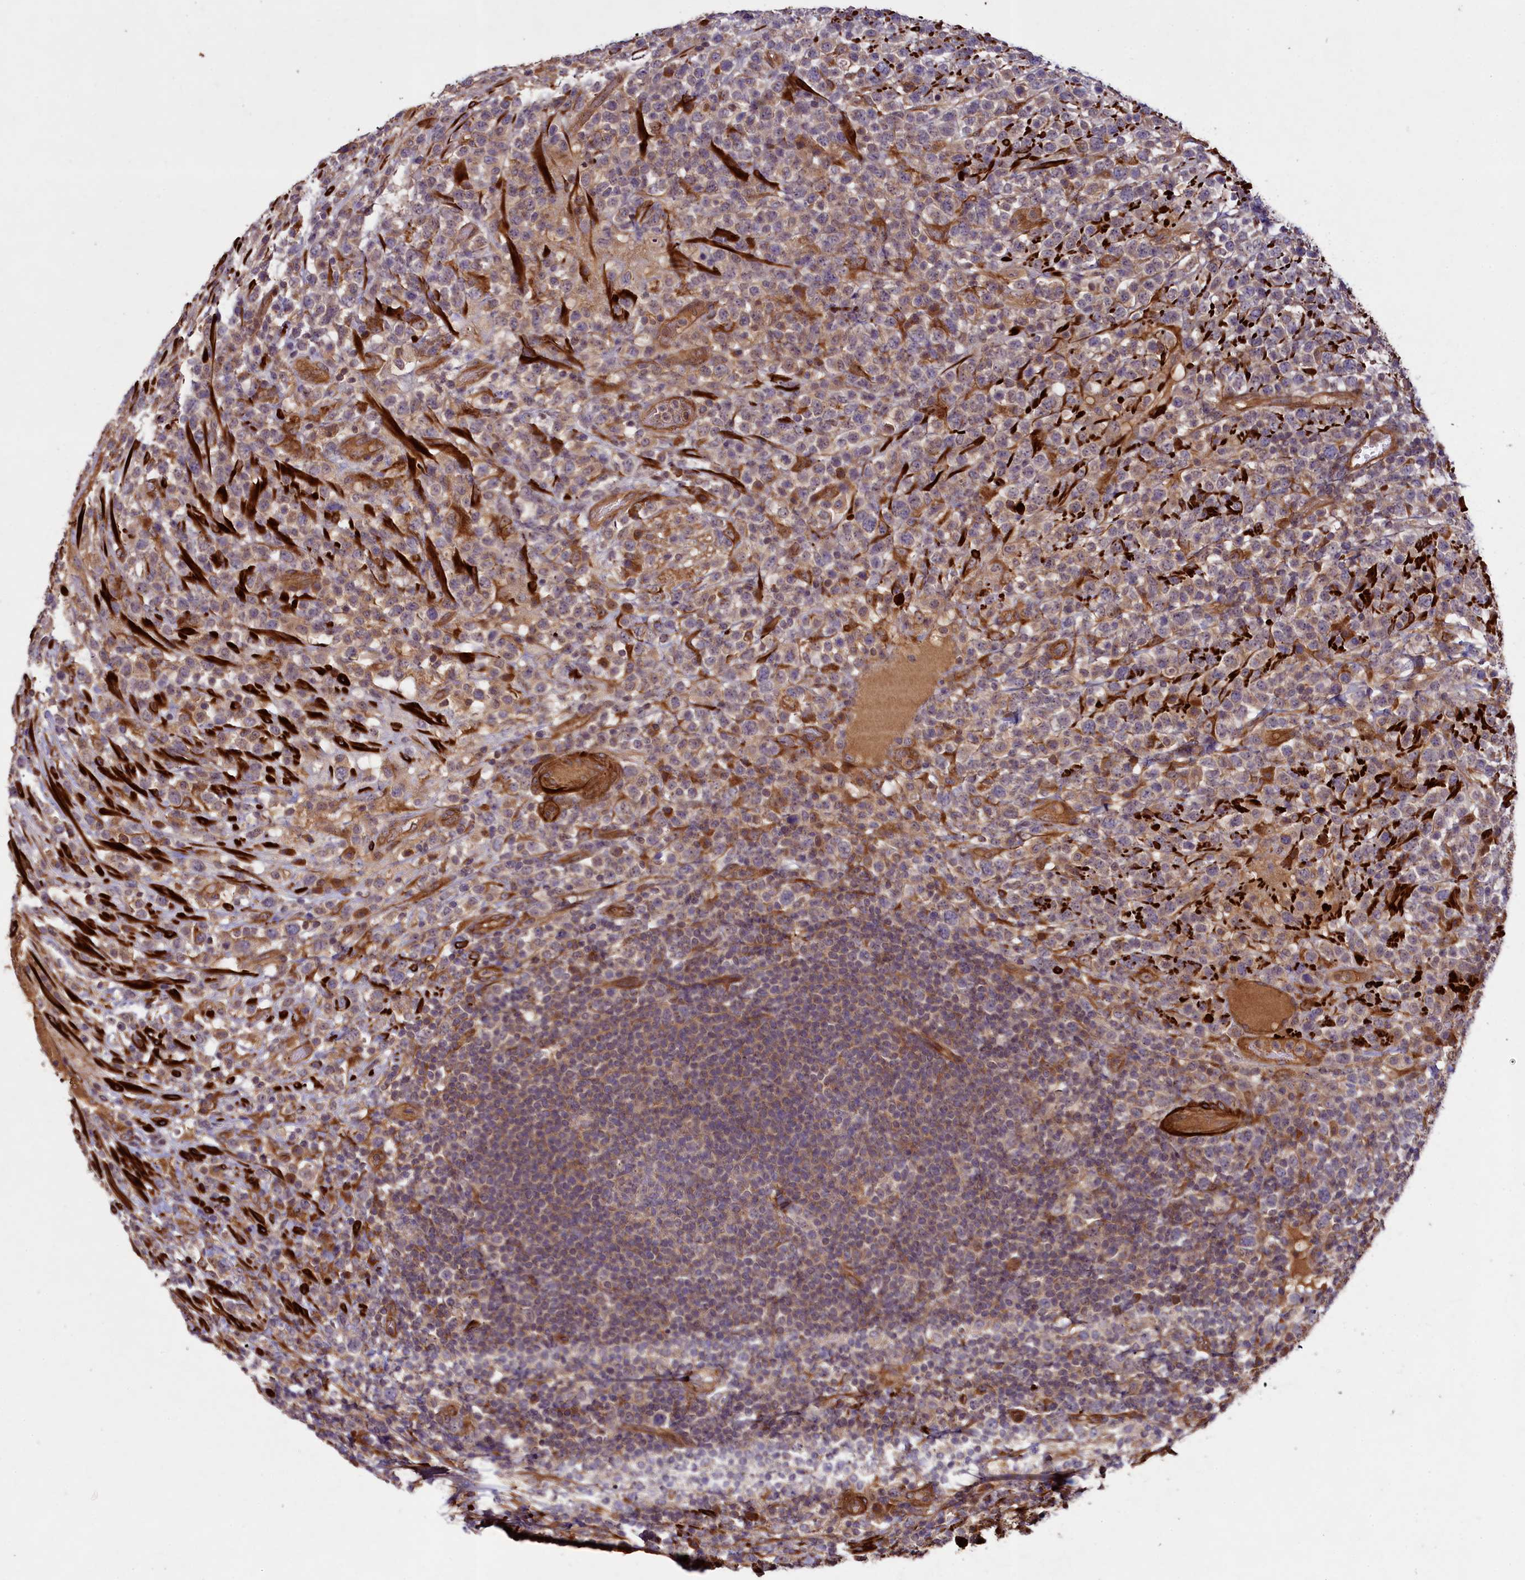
{"staining": {"intensity": "weak", "quantity": "<25%", "location": "cytoplasmic/membranous"}, "tissue": "lymphoma", "cell_type": "Tumor cells", "image_type": "cancer", "snomed": [{"axis": "morphology", "description": "Malignant lymphoma, non-Hodgkin's type, High grade"}, {"axis": "topography", "description": "Colon"}], "caption": "This is an immunohistochemistry (IHC) histopathology image of human malignant lymphoma, non-Hodgkin's type (high-grade). There is no expression in tumor cells.", "gene": "CCDC102A", "patient": {"sex": "female", "age": 53}}